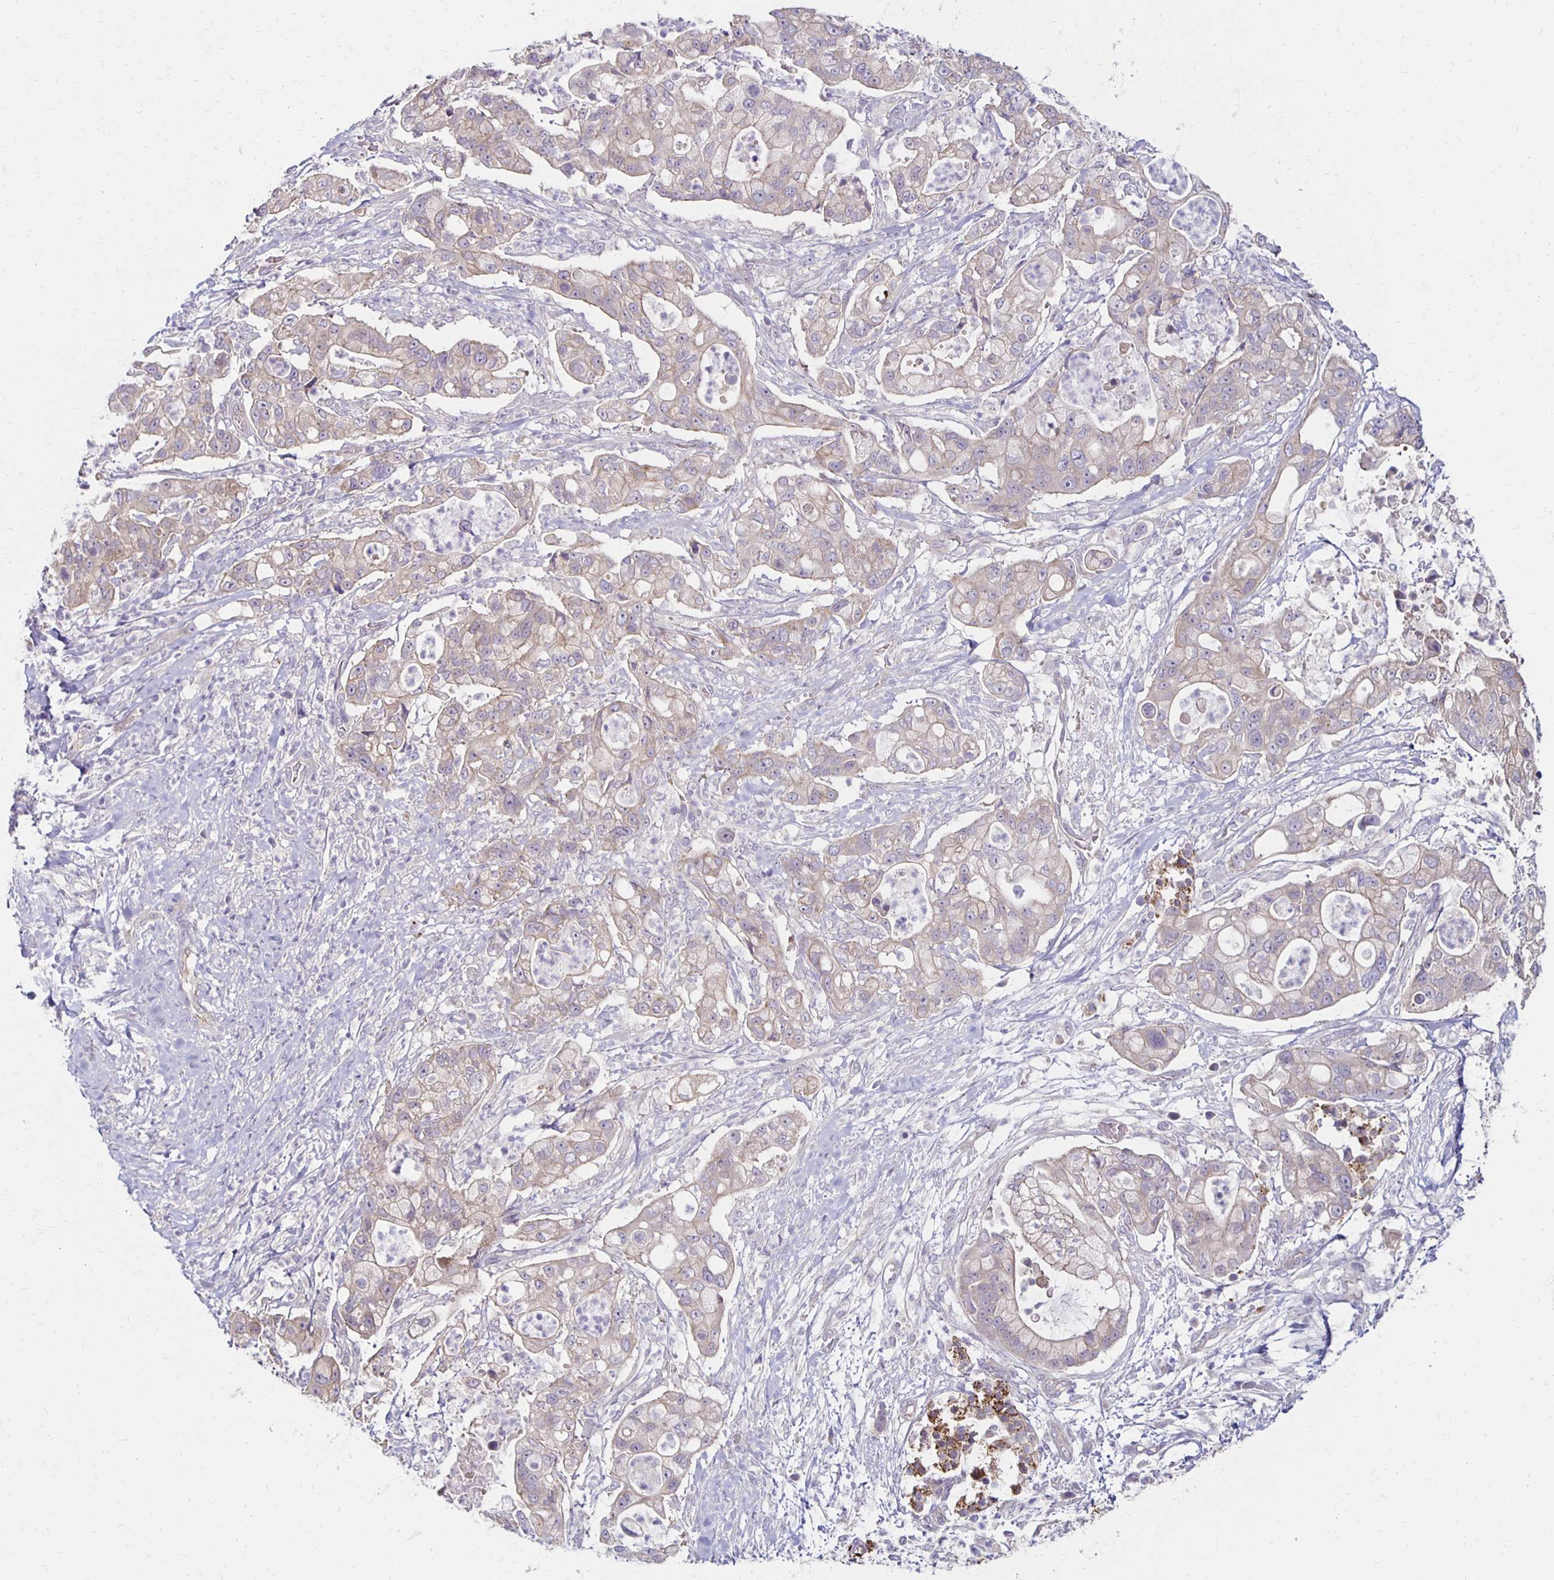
{"staining": {"intensity": "weak", "quantity": "25%-75%", "location": "cytoplasmic/membranous"}, "tissue": "pancreatic cancer", "cell_type": "Tumor cells", "image_type": "cancer", "snomed": [{"axis": "morphology", "description": "Adenocarcinoma, NOS"}, {"axis": "topography", "description": "Pancreas"}], "caption": "This is a micrograph of immunohistochemistry staining of pancreatic cancer (adenocarcinoma), which shows weak staining in the cytoplasmic/membranous of tumor cells.", "gene": "KATNBL1", "patient": {"sex": "female", "age": 69}}